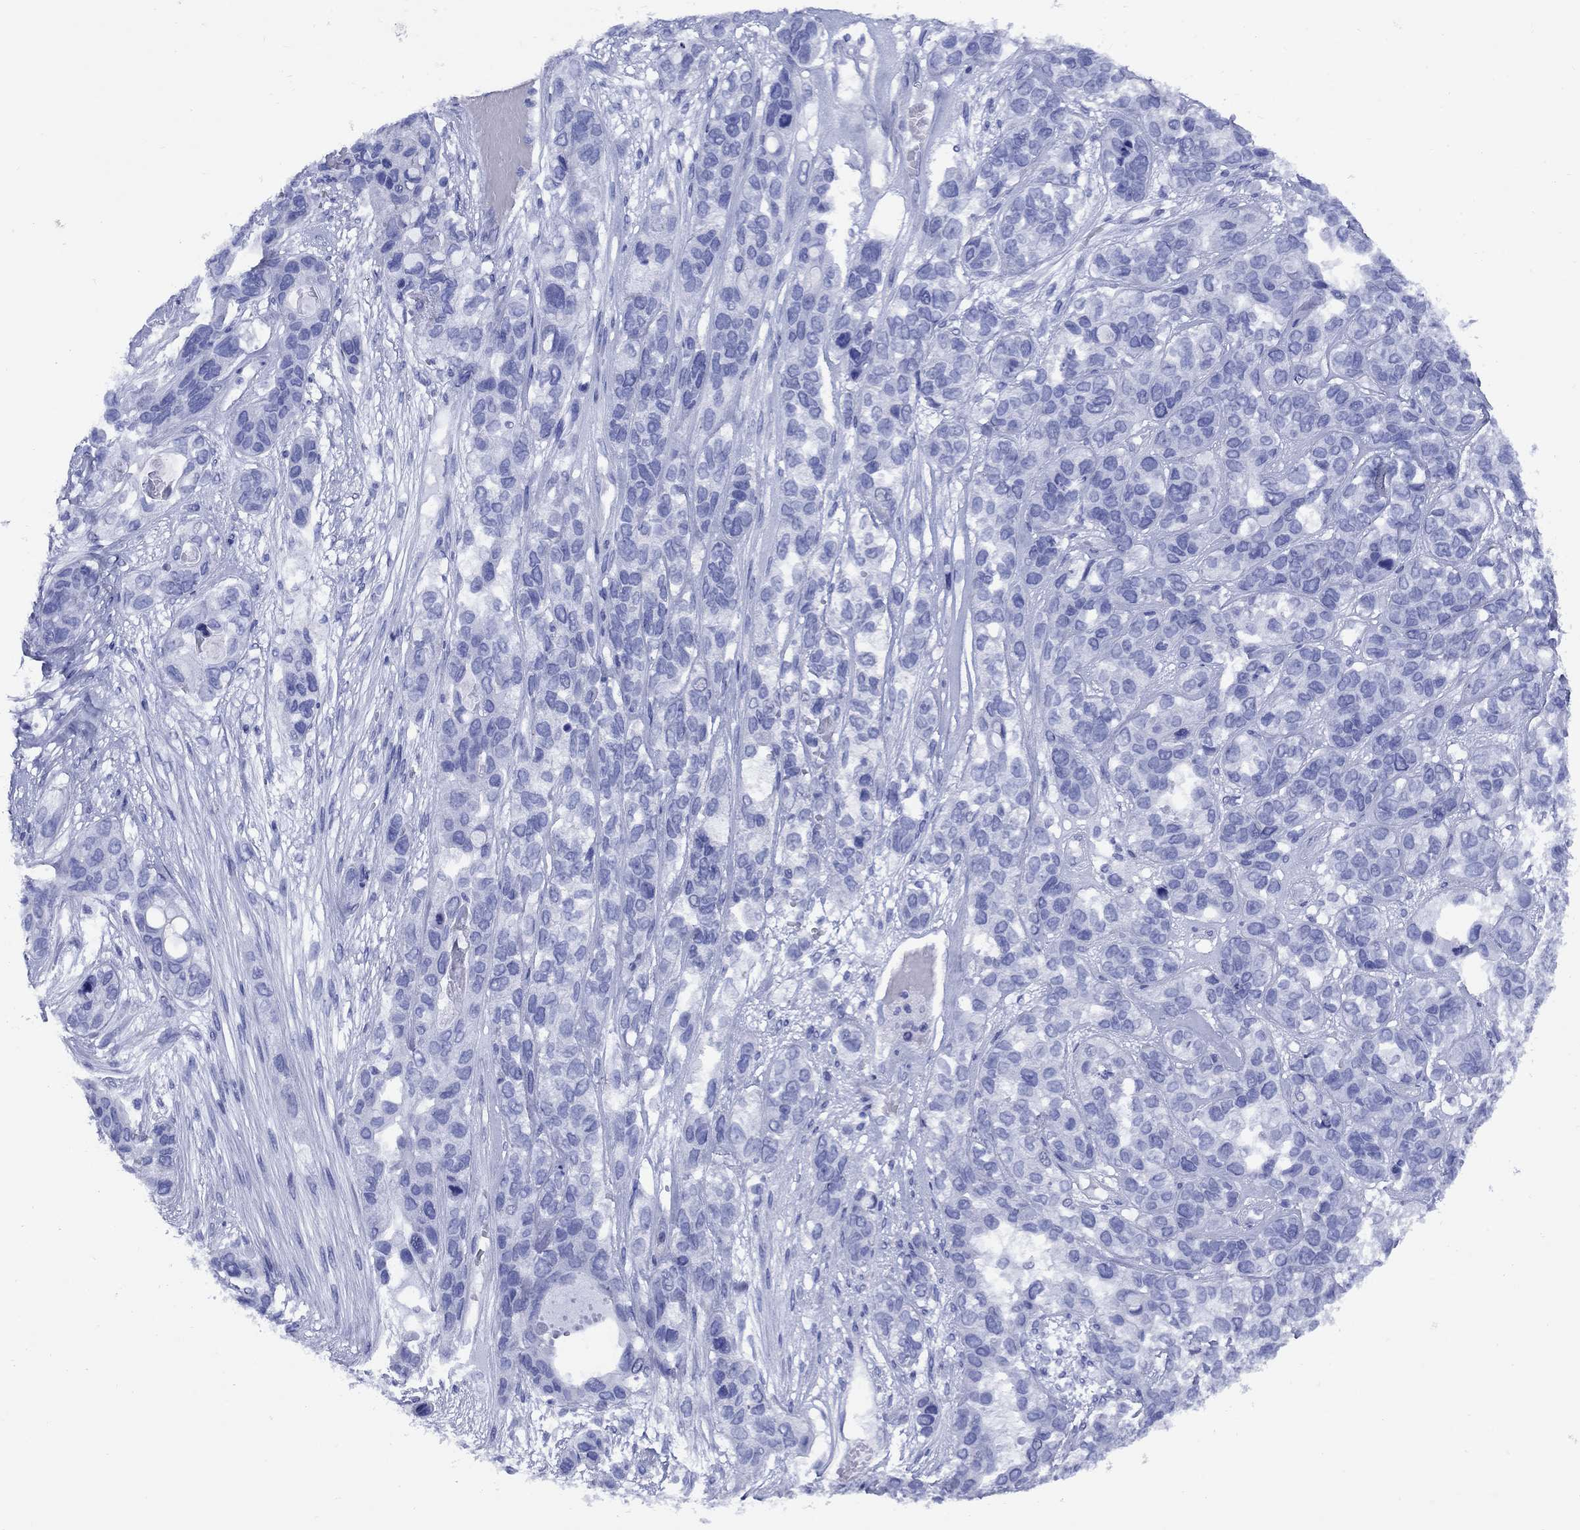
{"staining": {"intensity": "negative", "quantity": "none", "location": "none"}, "tissue": "lung cancer", "cell_type": "Tumor cells", "image_type": "cancer", "snomed": [{"axis": "morphology", "description": "Squamous cell carcinoma, NOS"}, {"axis": "topography", "description": "Lung"}], "caption": "Immunohistochemical staining of lung cancer (squamous cell carcinoma) shows no significant positivity in tumor cells. The staining was performed using DAB (3,3'-diaminobenzidine) to visualize the protein expression in brown, while the nuclei were stained in blue with hematoxylin (Magnification: 20x).", "gene": "SMCP", "patient": {"sex": "female", "age": 70}}